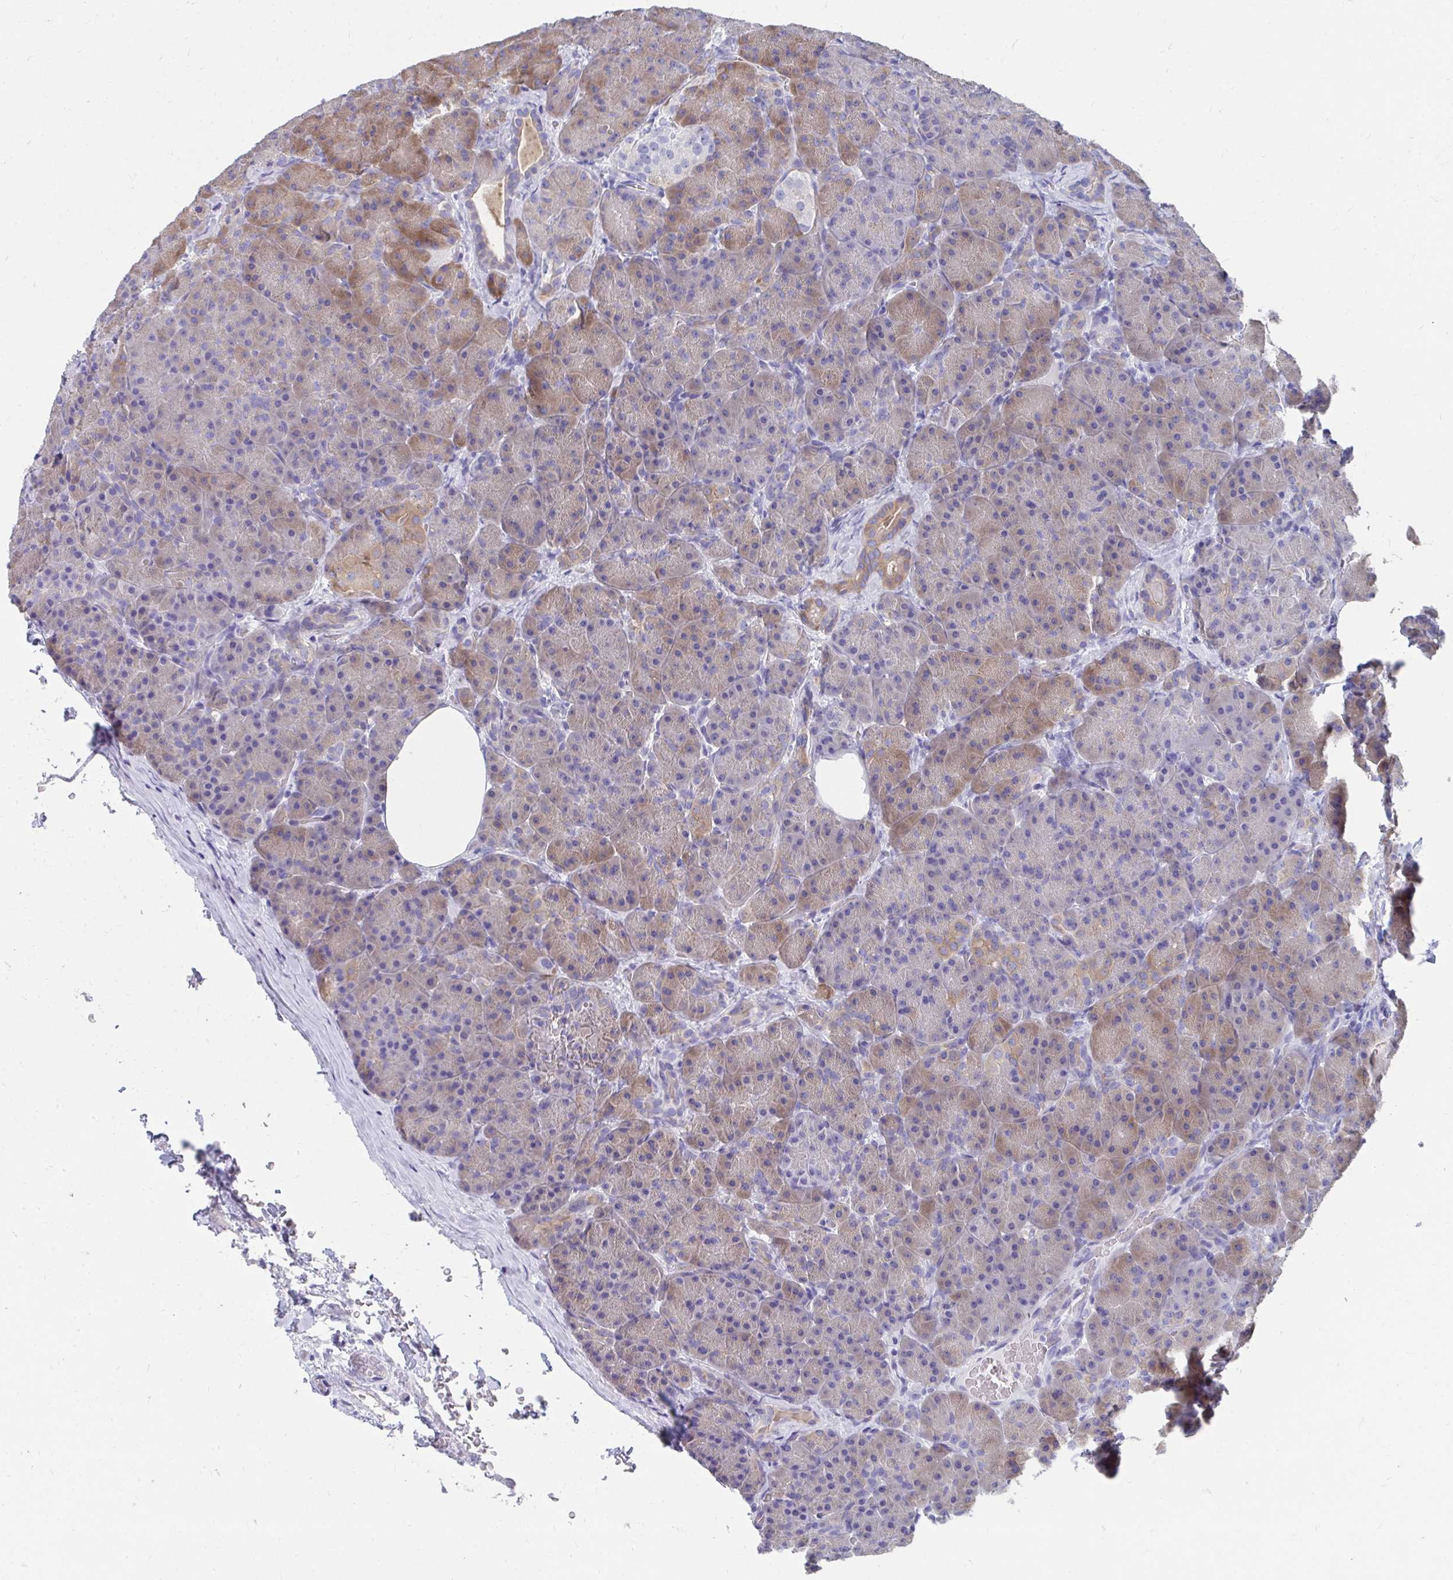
{"staining": {"intensity": "weak", "quantity": "25%-75%", "location": "cytoplasmic/membranous"}, "tissue": "pancreas", "cell_type": "Exocrine glandular cells", "image_type": "normal", "snomed": [{"axis": "morphology", "description": "Normal tissue, NOS"}, {"axis": "topography", "description": "Pancreas"}], "caption": "DAB (3,3'-diaminobenzidine) immunohistochemical staining of unremarkable human pancreas displays weak cytoplasmic/membranous protein positivity in approximately 25%-75% of exocrine glandular cells.", "gene": "HGD", "patient": {"sex": "male", "age": 57}}